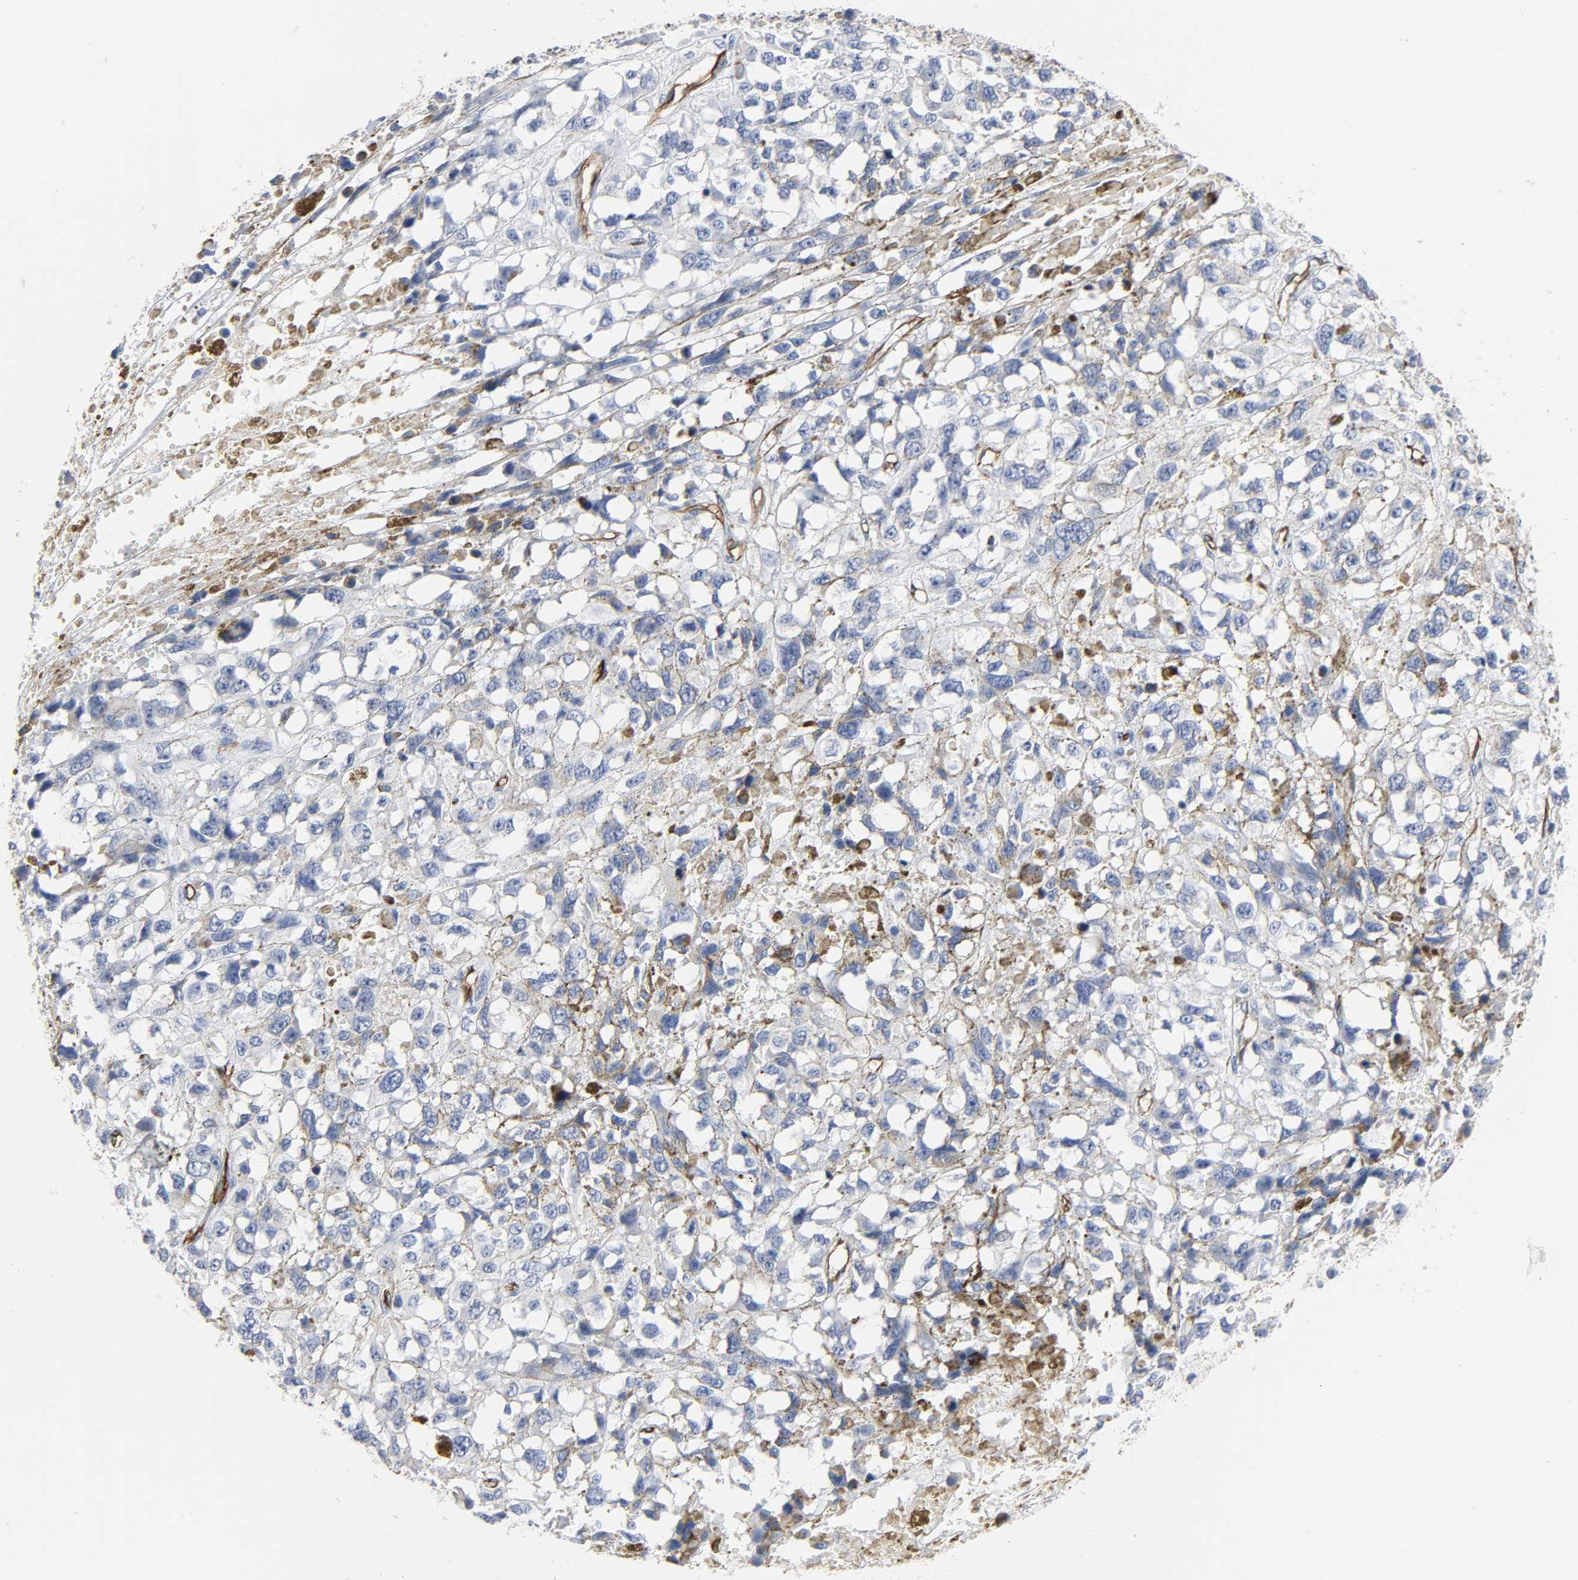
{"staining": {"intensity": "negative", "quantity": "none", "location": "none"}, "tissue": "melanoma", "cell_type": "Tumor cells", "image_type": "cancer", "snomed": [{"axis": "morphology", "description": "Malignant melanoma, Metastatic site"}, {"axis": "topography", "description": "Lymph node"}], "caption": "Tumor cells are negative for brown protein staining in melanoma.", "gene": "PECAM1", "patient": {"sex": "male", "age": 59}}